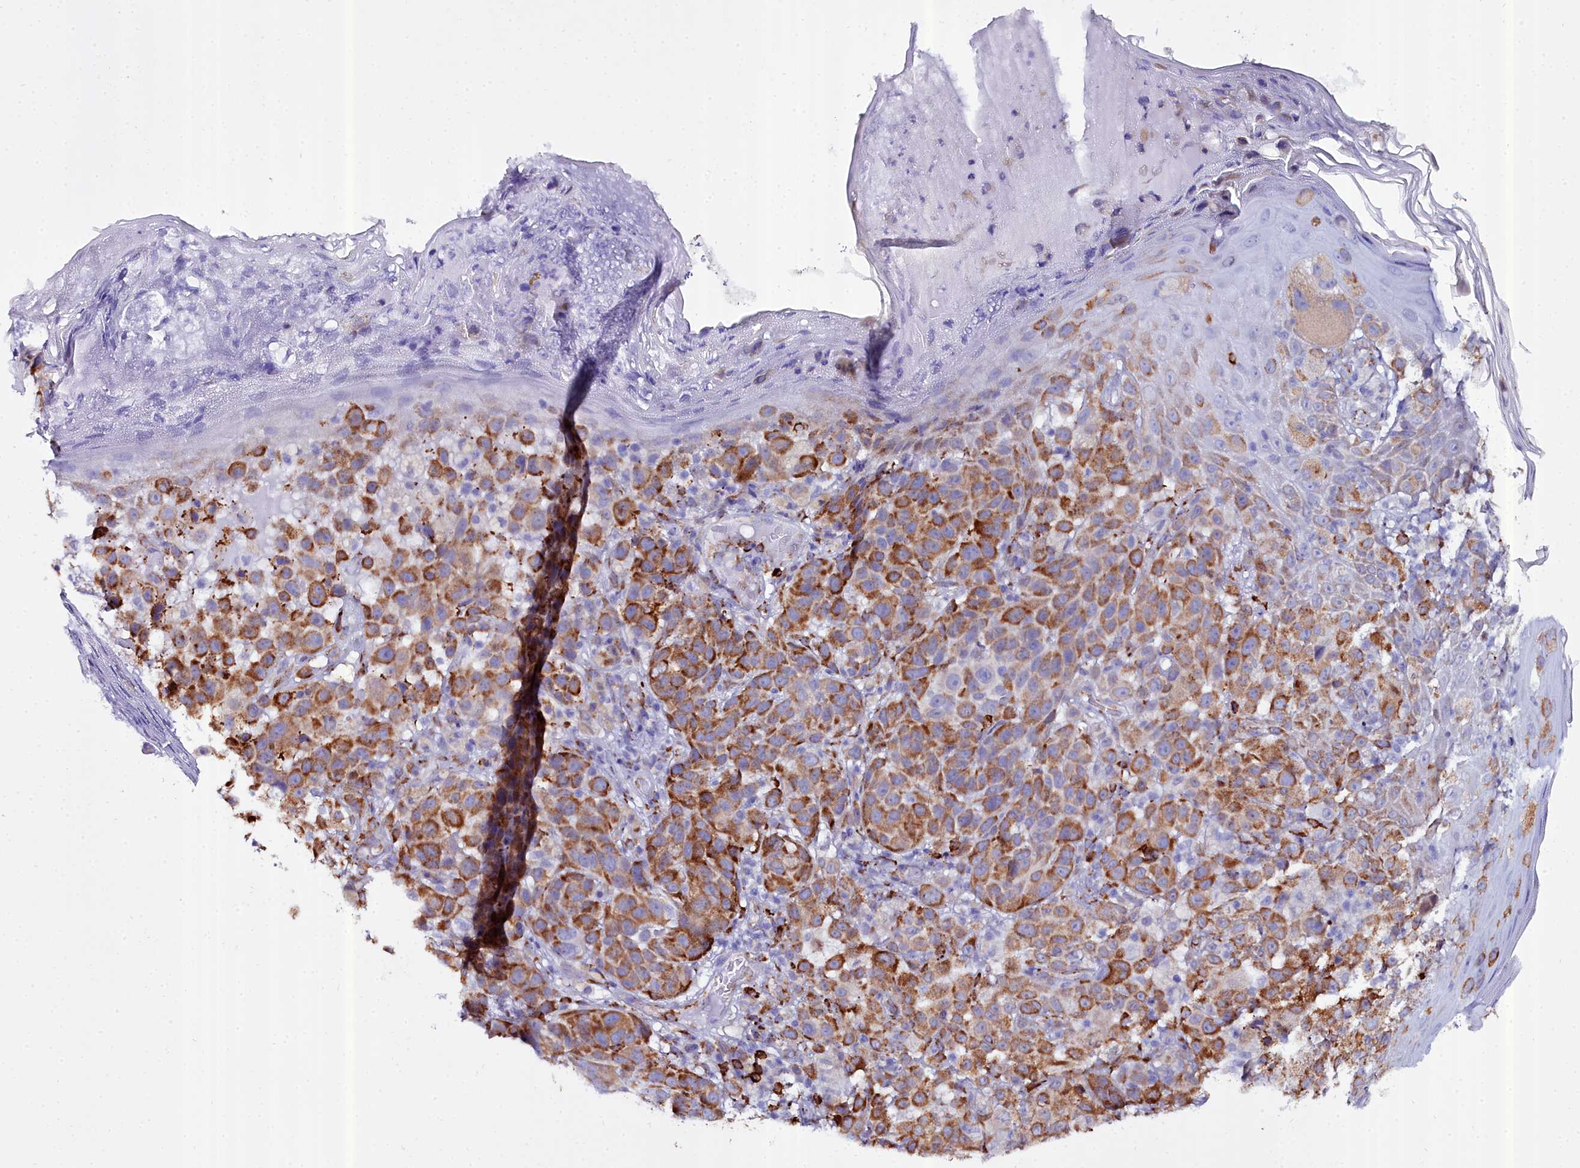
{"staining": {"intensity": "moderate", "quantity": ">75%", "location": "cytoplasmic/membranous"}, "tissue": "melanoma", "cell_type": "Tumor cells", "image_type": "cancer", "snomed": [{"axis": "morphology", "description": "Malignant melanoma, NOS"}, {"axis": "topography", "description": "Skin"}], "caption": "Moderate cytoplasmic/membranous protein staining is present in about >75% of tumor cells in malignant melanoma.", "gene": "TXNDC5", "patient": {"sex": "male", "age": 38}}